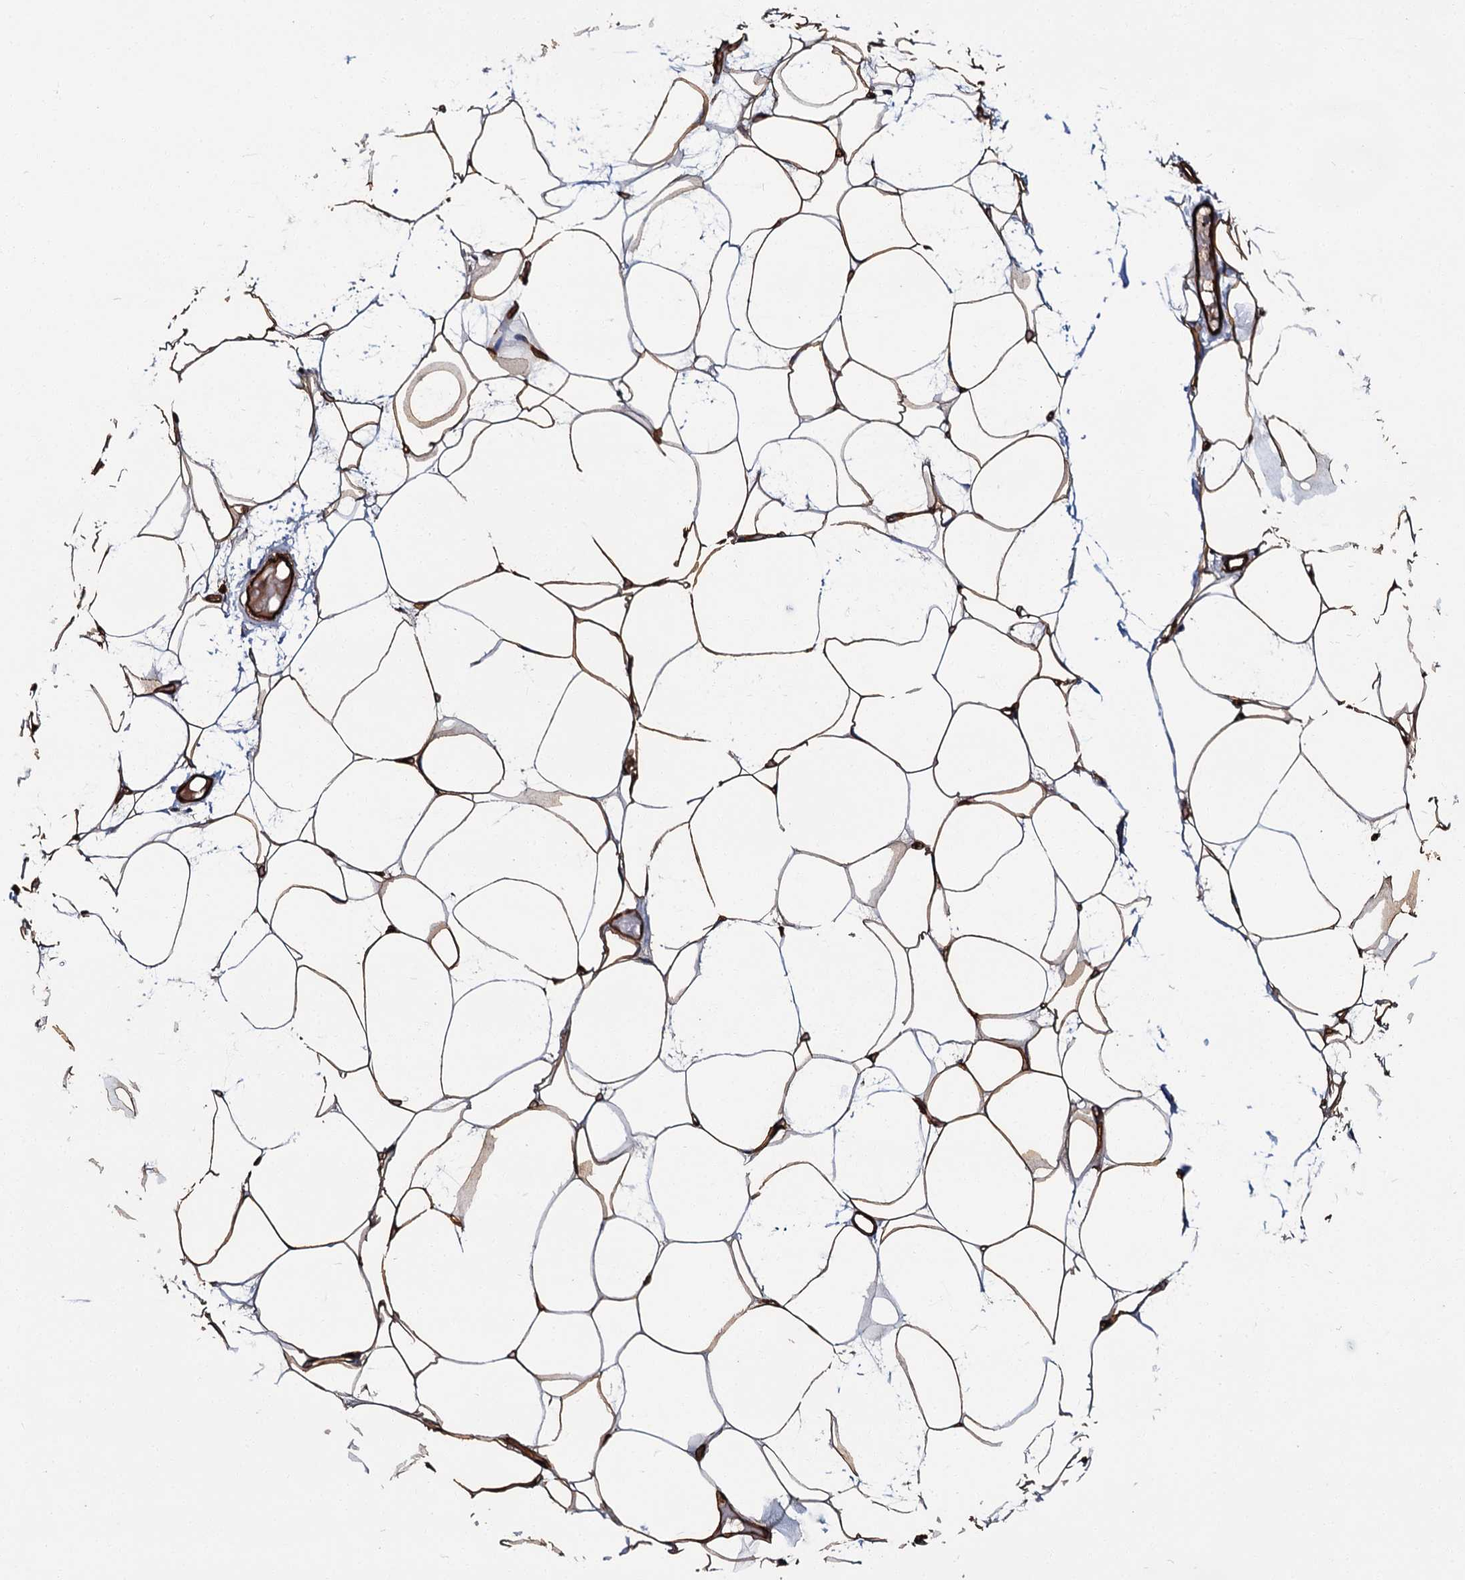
{"staining": {"intensity": "moderate", "quantity": ">75%", "location": "cytoplasmic/membranous"}, "tissue": "adipose tissue", "cell_type": "Adipocytes", "image_type": "normal", "snomed": [{"axis": "morphology", "description": "Normal tissue, NOS"}, {"axis": "topography", "description": "Breast"}], "caption": "Immunohistochemistry (IHC) photomicrograph of unremarkable adipose tissue: adipose tissue stained using immunohistochemistry (IHC) displays medium levels of moderate protein expression localized specifically in the cytoplasmic/membranous of adipocytes, appearing as a cytoplasmic/membranous brown color.", "gene": "CACNA1C", "patient": {"sex": "female", "age": 23}}